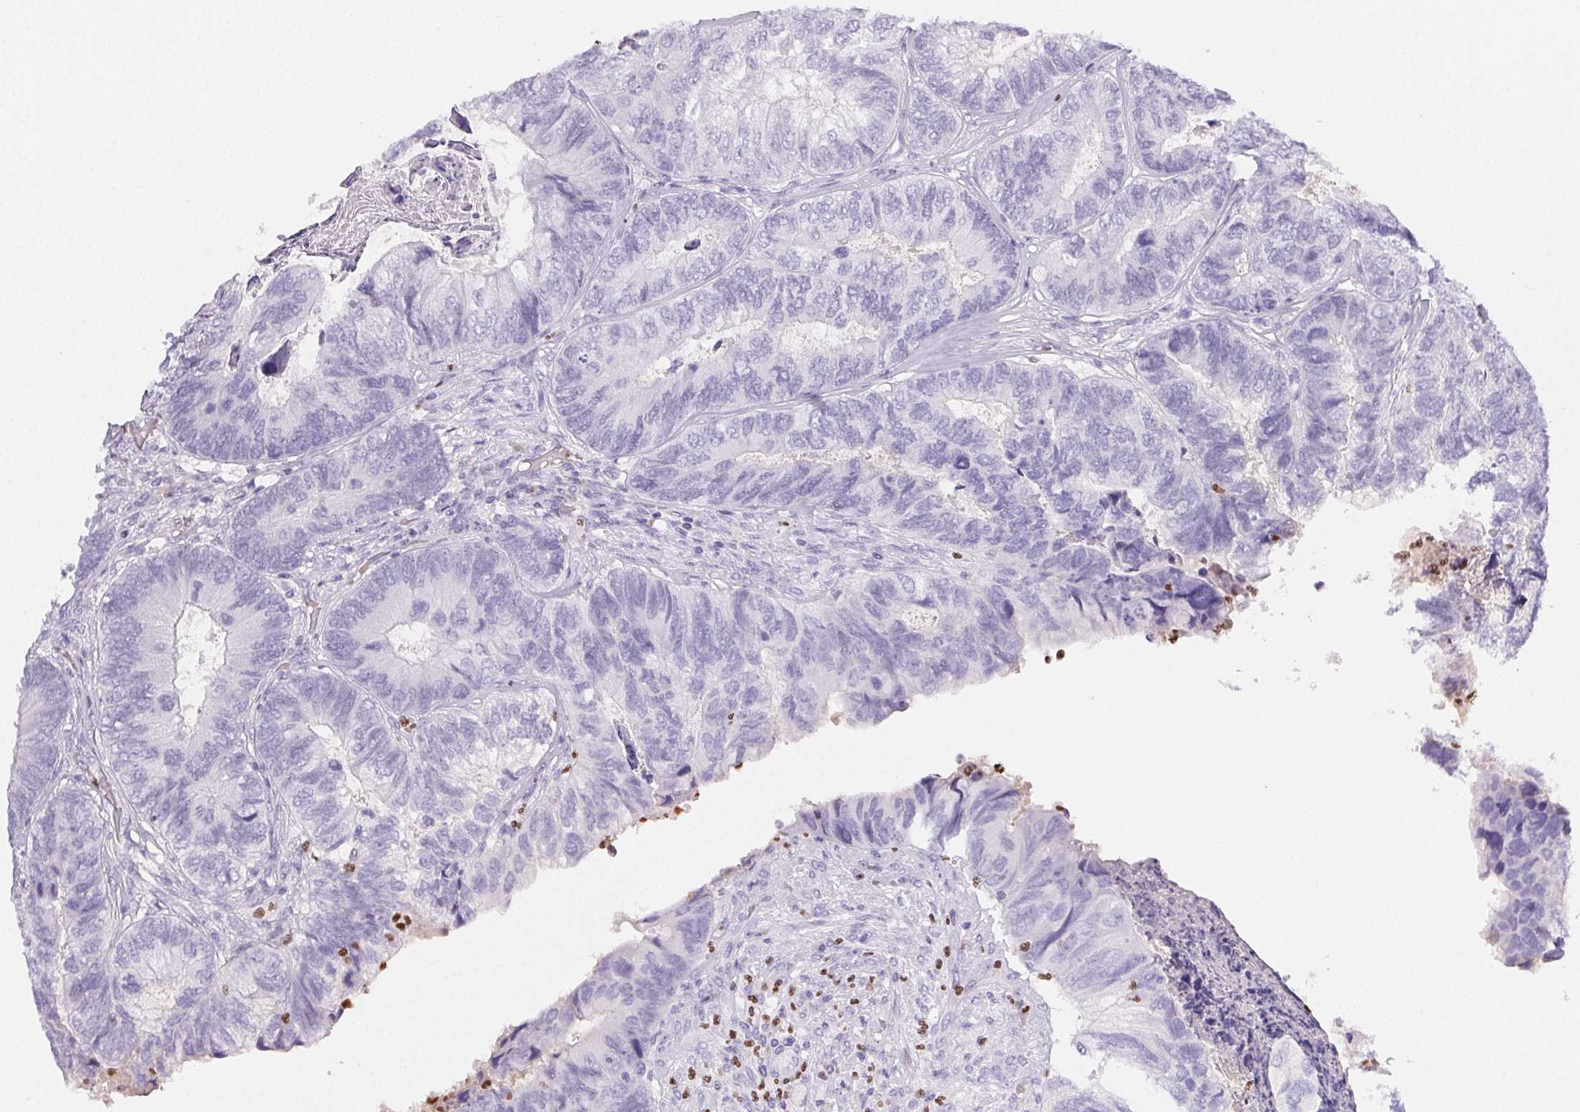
{"staining": {"intensity": "negative", "quantity": "none", "location": "none"}, "tissue": "colorectal cancer", "cell_type": "Tumor cells", "image_type": "cancer", "snomed": [{"axis": "morphology", "description": "Adenocarcinoma, NOS"}, {"axis": "topography", "description": "Colon"}], "caption": "A micrograph of human colorectal cancer (adenocarcinoma) is negative for staining in tumor cells. (DAB immunohistochemistry (IHC) with hematoxylin counter stain).", "gene": "PADI4", "patient": {"sex": "female", "age": 67}}